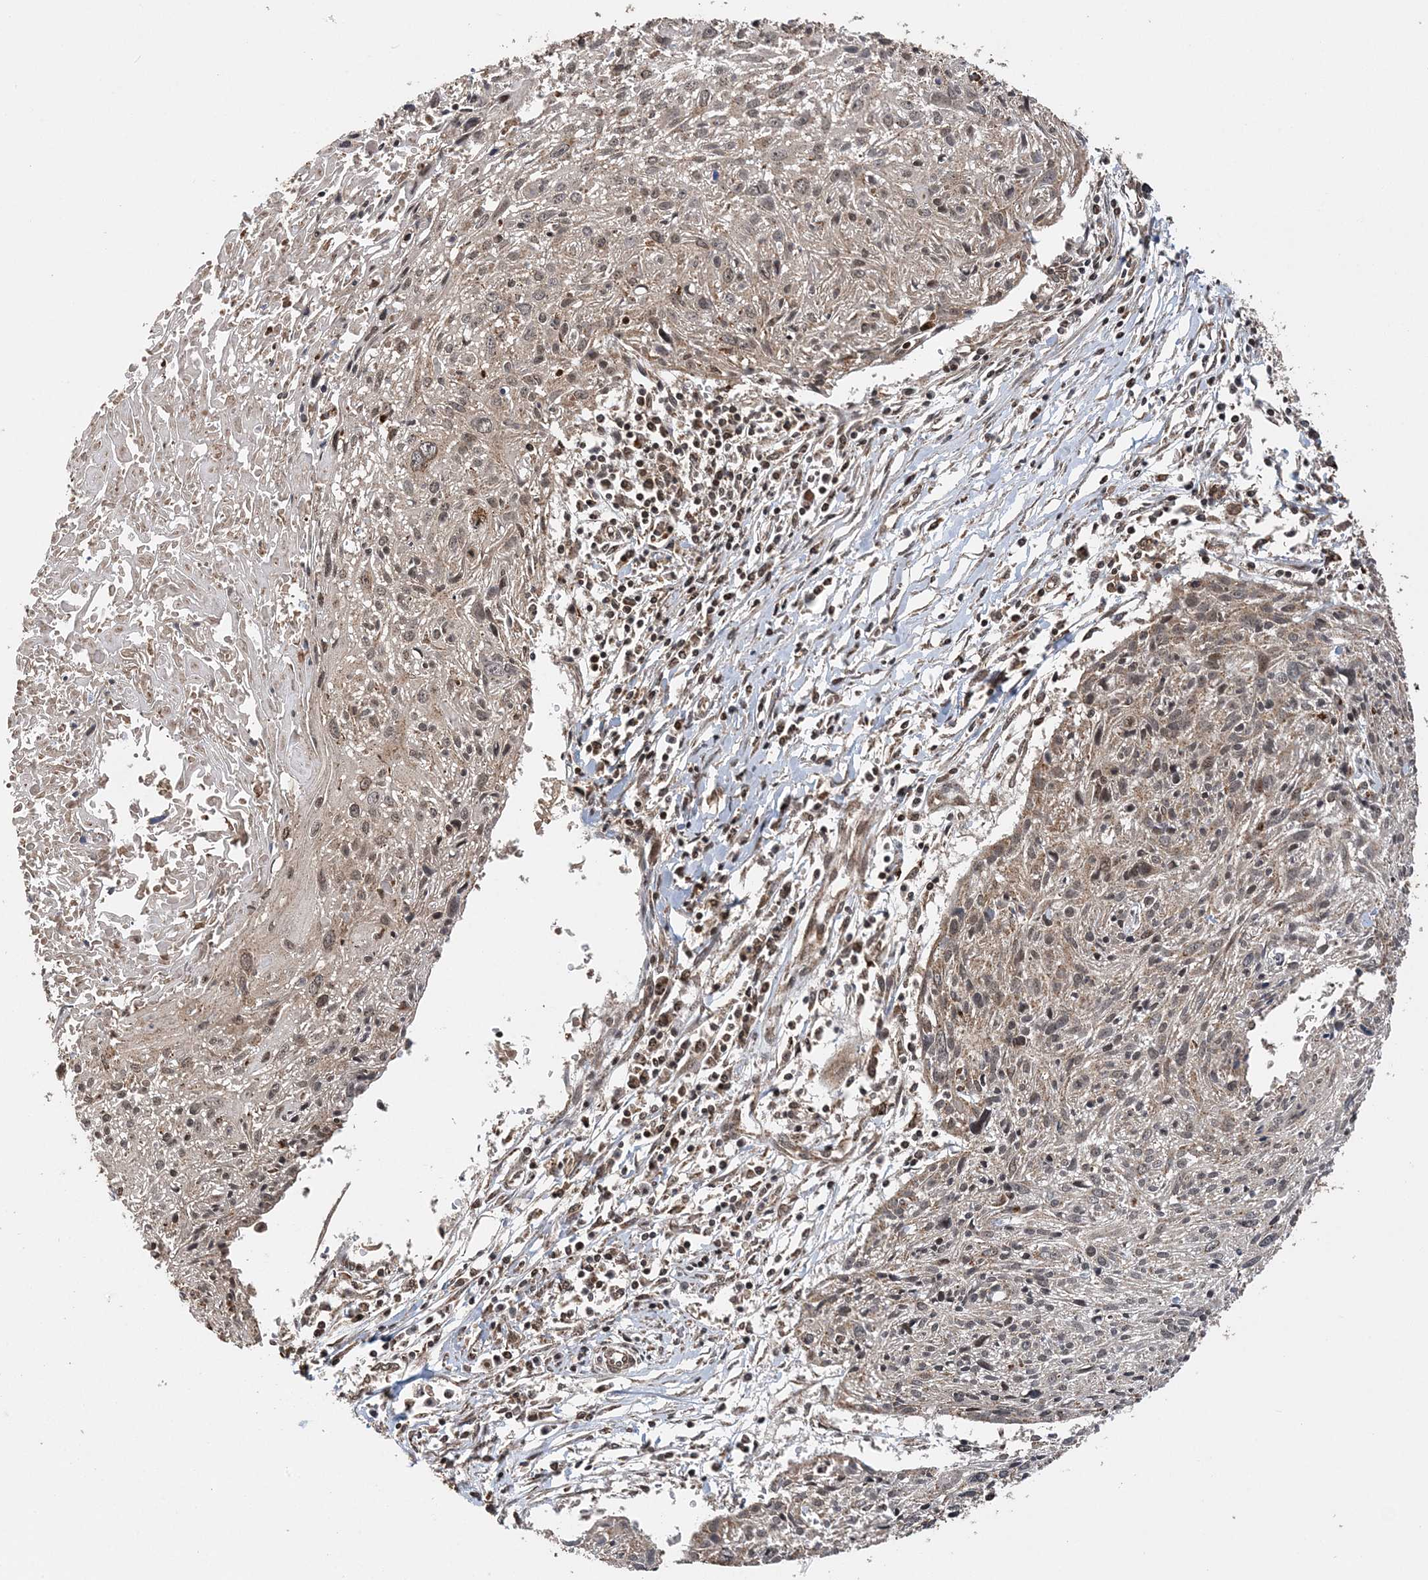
{"staining": {"intensity": "weak", "quantity": ">75%", "location": "cytoplasmic/membranous,nuclear"}, "tissue": "cervical cancer", "cell_type": "Tumor cells", "image_type": "cancer", "snomed": [{"axis": "morphology", "description": "Squamous cell carcinoma, NOS"}, {"axis": "topography", "description": "Cervix"}], "caption": "Human squamous cell carcinoma (cervical) stained for a protein (brown) shows weak cytoplasmic/membranous and nuclear positive staining in approximately >75% of tumor cells.", "gene": "PCBP1", "patient": {"sex": "female", "age": 51}}